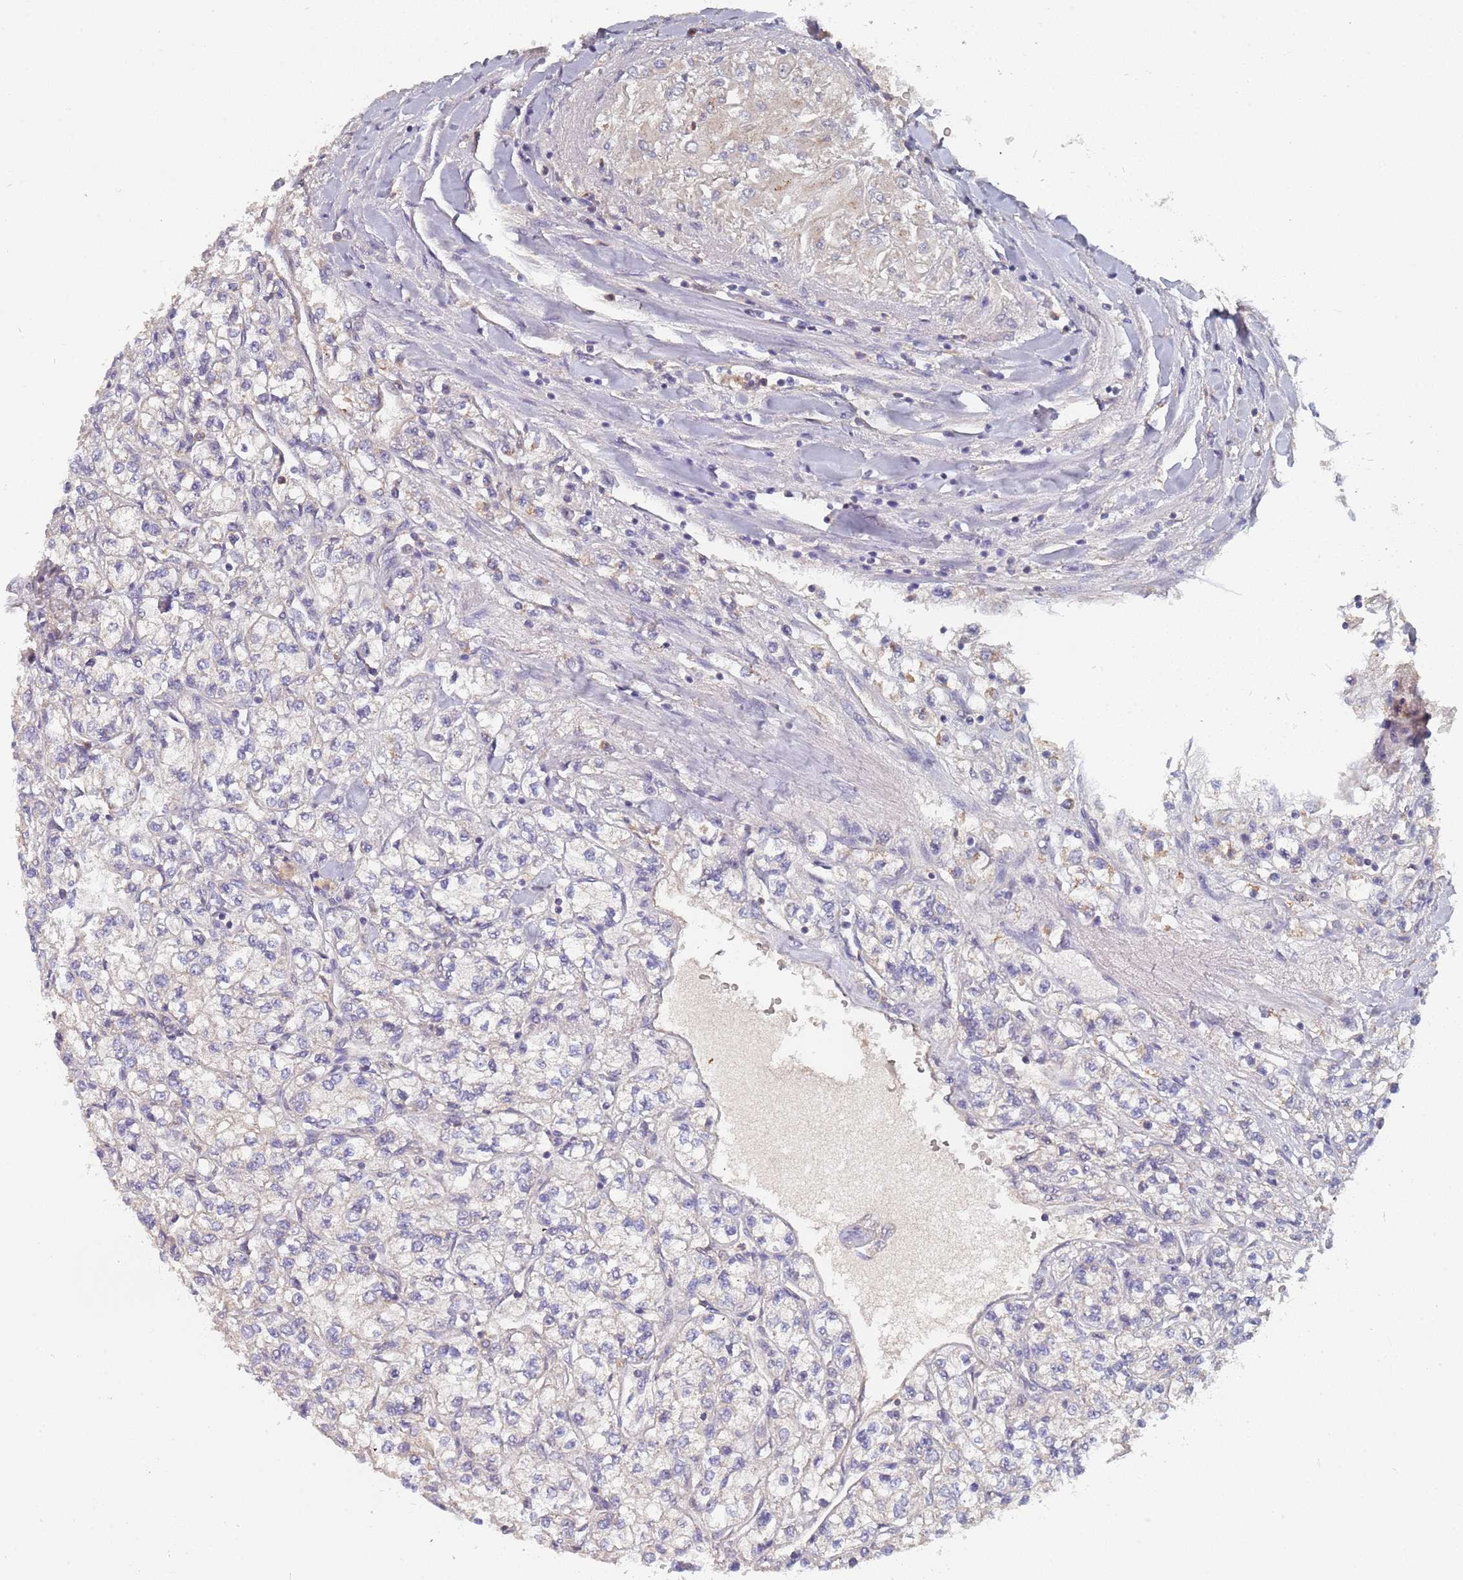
{"staining": {"intensity": "negative", "quantity": "none", "location": "none"}, "tissue": "renal cancer", "cell_type": "Tumor cells", "image_type": "cancer", "snomed": [{"axis": "morphology", "description": "Adenocarcinoma, NOS"}, {"axis": "topography", "description": "Kidney"}], "caption": "Immunohistochemical staining of human renal cancer reveals no significant positivity in tumor cells.", "gene": "TCEANC2", "patient": {"sex": "male", "age": 80}}